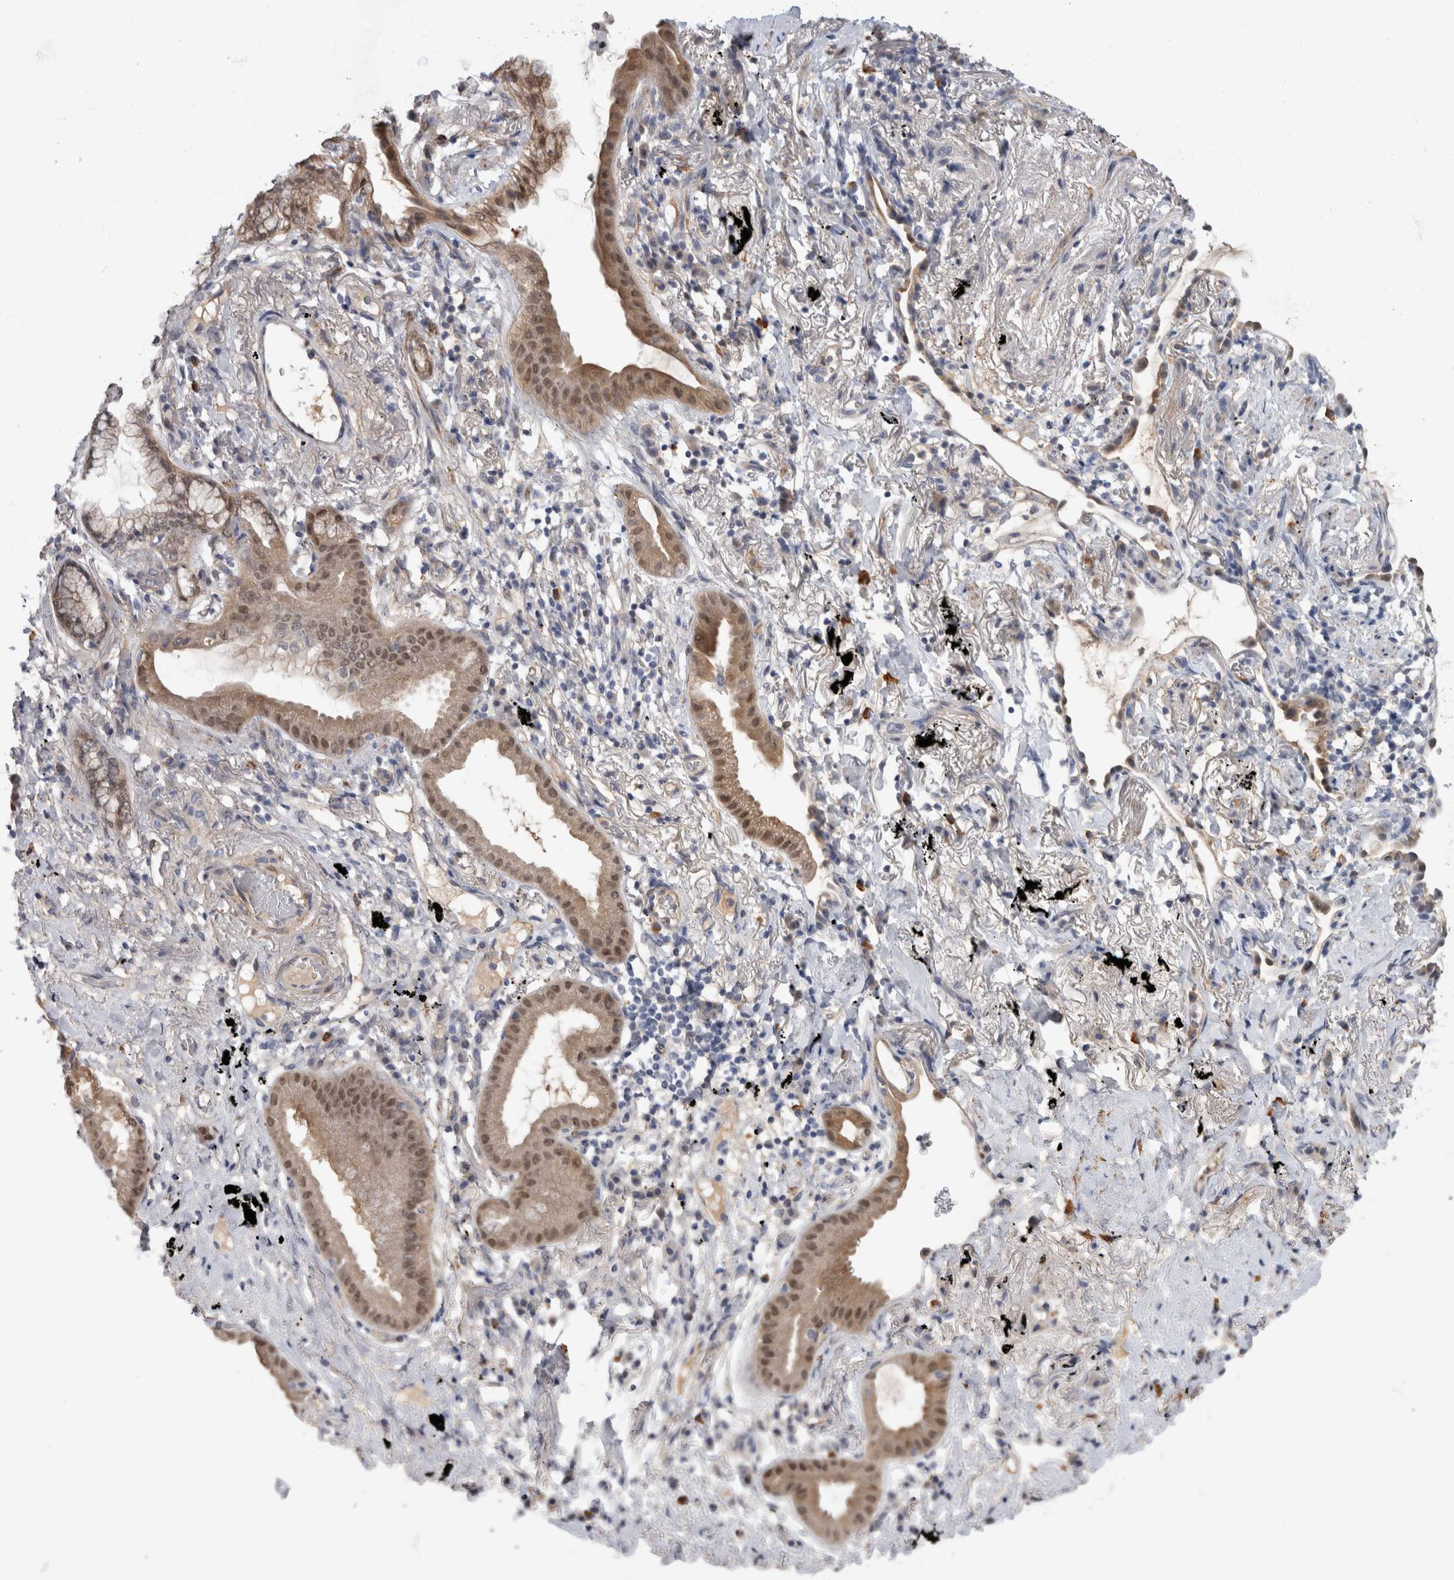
{"staining": {"intensity": "weak", "quantity": "25%-75%", "location": "cytoplasmic/membranous,nuclear"}, "tissue": "lung cancer", "cell_type": "Tumor cells", "image_type": "cancer", "snomed": [{"axis": "morphology", "description": "Adenocarcinoma, NOS"}, {"axis": "topography", "description": "Lung"}], "caption": "A brown stain highlights weak cytoplasmic/membranous and nuclear positivity of a protein in adenocarcinoma (lung) tumor cells. The staining is performed using DAB brown chromogen to label protein expression. The nuclei are counter-stained blue using hematoxylin.", "gene": "PGM1", "patient": {"sex": "female", "age": 70}}